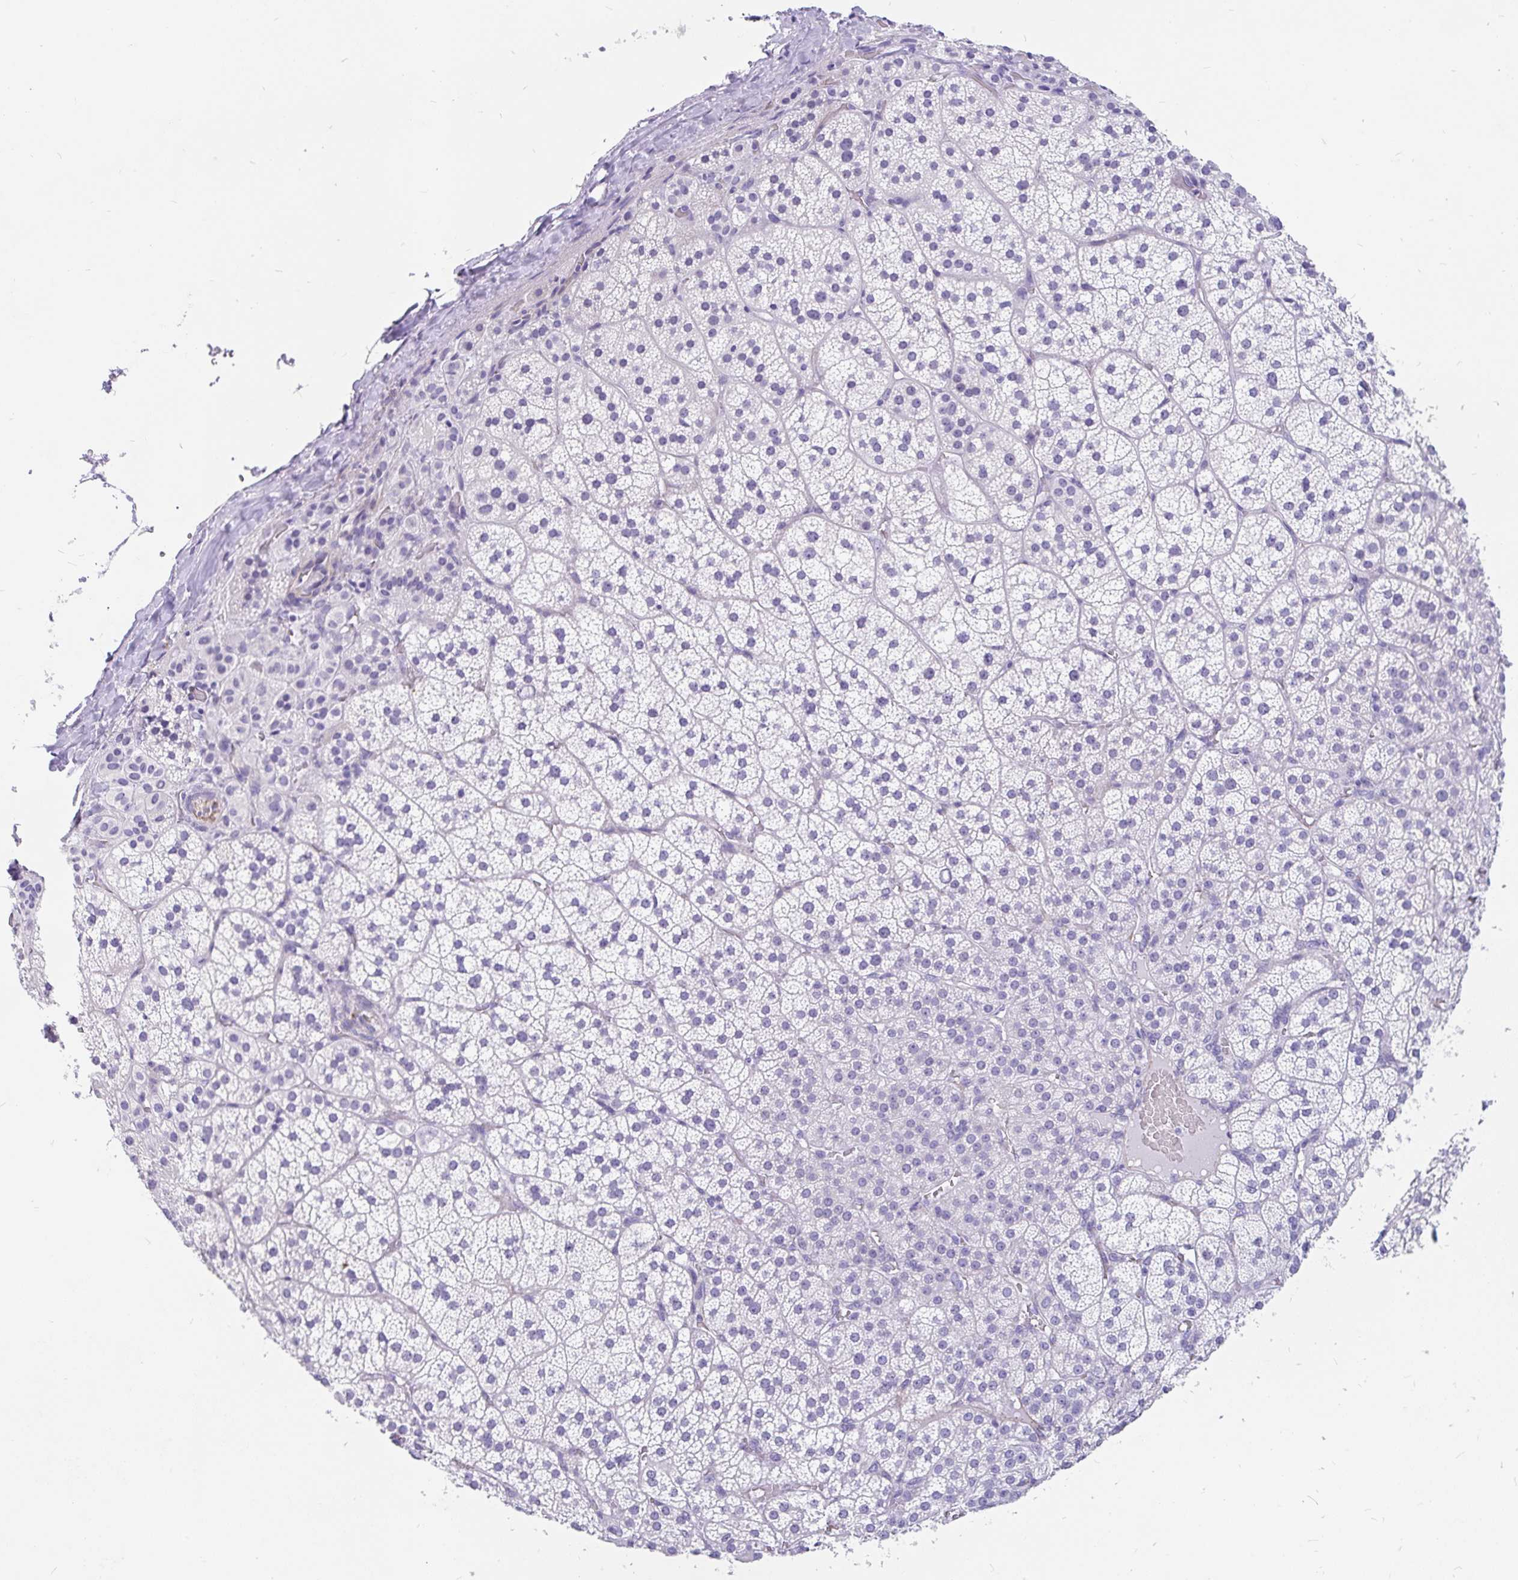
{"staining": {"intensity": "weak", "quantity": "<25%", "location": "cytoplasmic/membranous"}, "tissue": "adrenal gland", "cell_type": "Glandular cells", "image_type": "normal", "snomed": [{"axis": "morphology", "description": "Normal tissue, NOS"}, {"axis": "topography", "description": "Adrenal gland"}], "caption": "The immunohistochemistry (IHC) micrograph has no significant staining in glandular cells of adrenal gland. (Brightfield microscopy of DAB immunohistochemistry (IHC) at high magnification).", "gene": "EML5", "patient": {"sex": "female", "age": 60}}